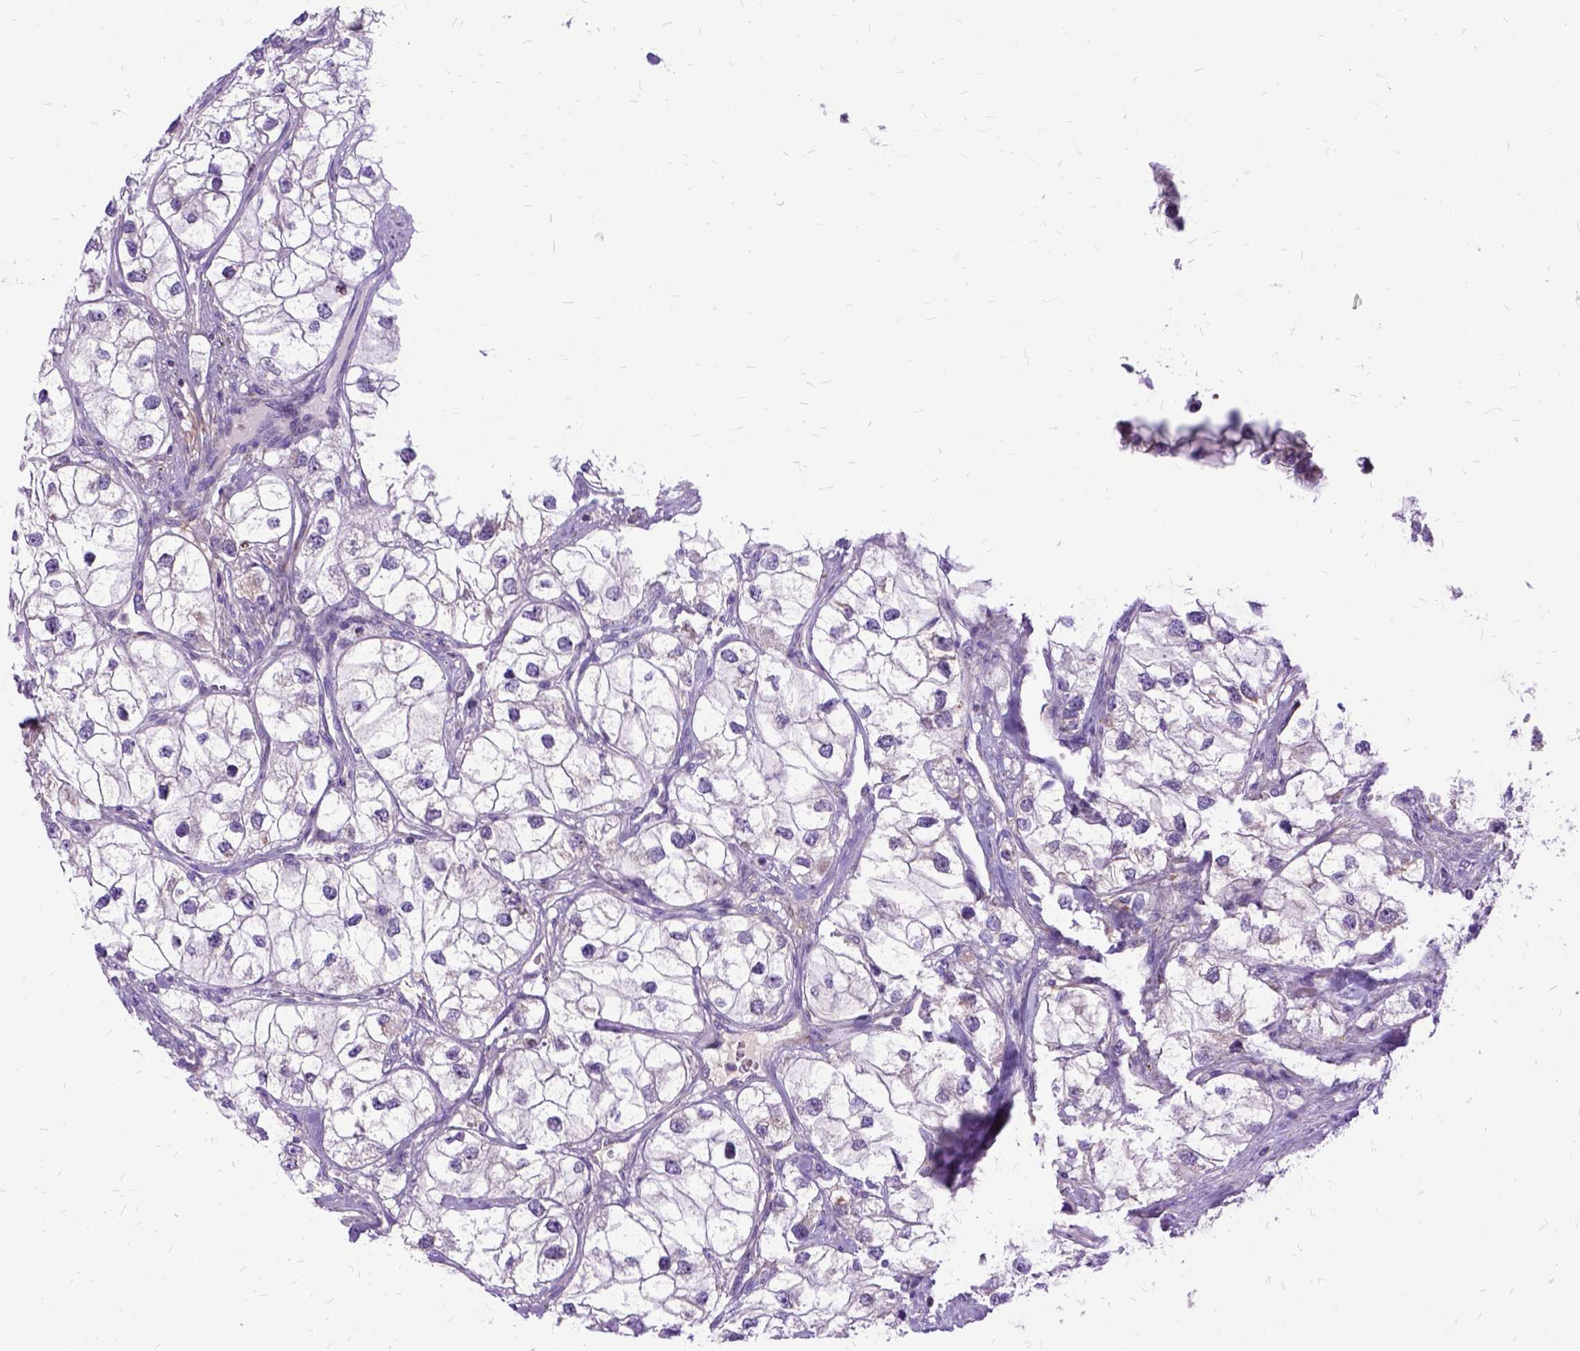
{"staining": {"intensity": "weak", "quantity": "<25%", "location": "cytoplasmic/membranous"}, "tissue": "renal cancer", "cell_type": "Tumor cells", "image_type": "cancer", "snomed": [{"axis": "morphology", "description": "Adenocarcinoma, NOS"}, {"axis": "topography", "description": "Kidney"}], "caption": "This is an immunohistochemistry (IHC) photomicrograph of adenocarcinoma (renal). There is no expression in tumor cells.", "gene": "OXCT1", "patient": {"sex": "male", "age": 59}}